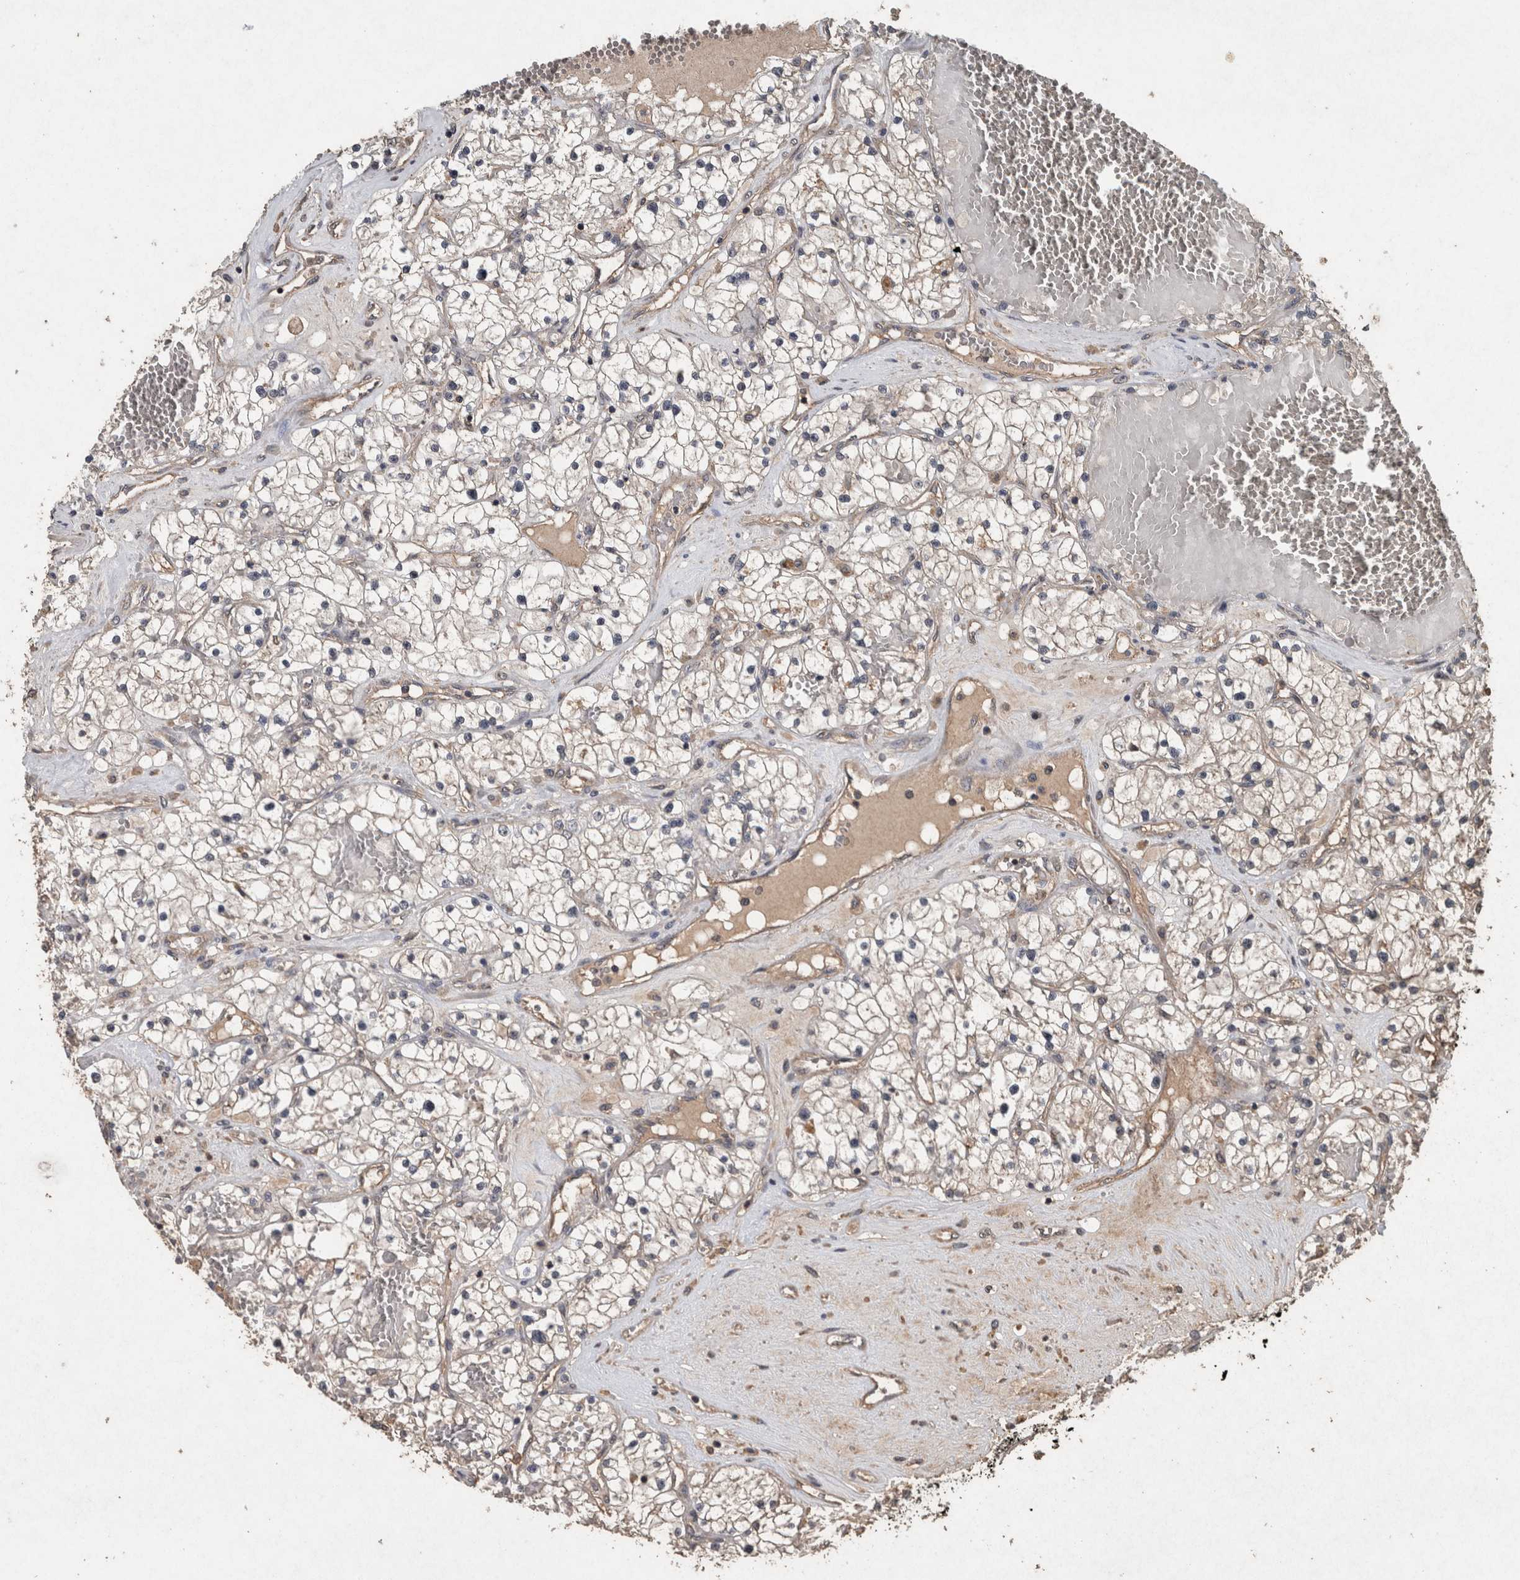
{"staining": {"intensity": "weak", "quantity": "25%-75%", "location": "cytoplasmic/membranous"}, "tissue": "renal cancer", "cell_type": "Tumor cells", "image_type": "cancer", "snomed": [{"axis": "morphology", "description": "Normal tissue, NOS"}, {"axis": "morphology", "description": "Adenocarcinoma, NOS"}, {"axis": "topography", "description": "Kidney"}], "caption": "Brown immunohistochemical staining in renal adenocarcinoma displays weak cytoplasmic/membranous expression in about 25%-75% of tumor cells.", "gene": "FGFRL1", "patient": {"sex": "male", "age": 68}}